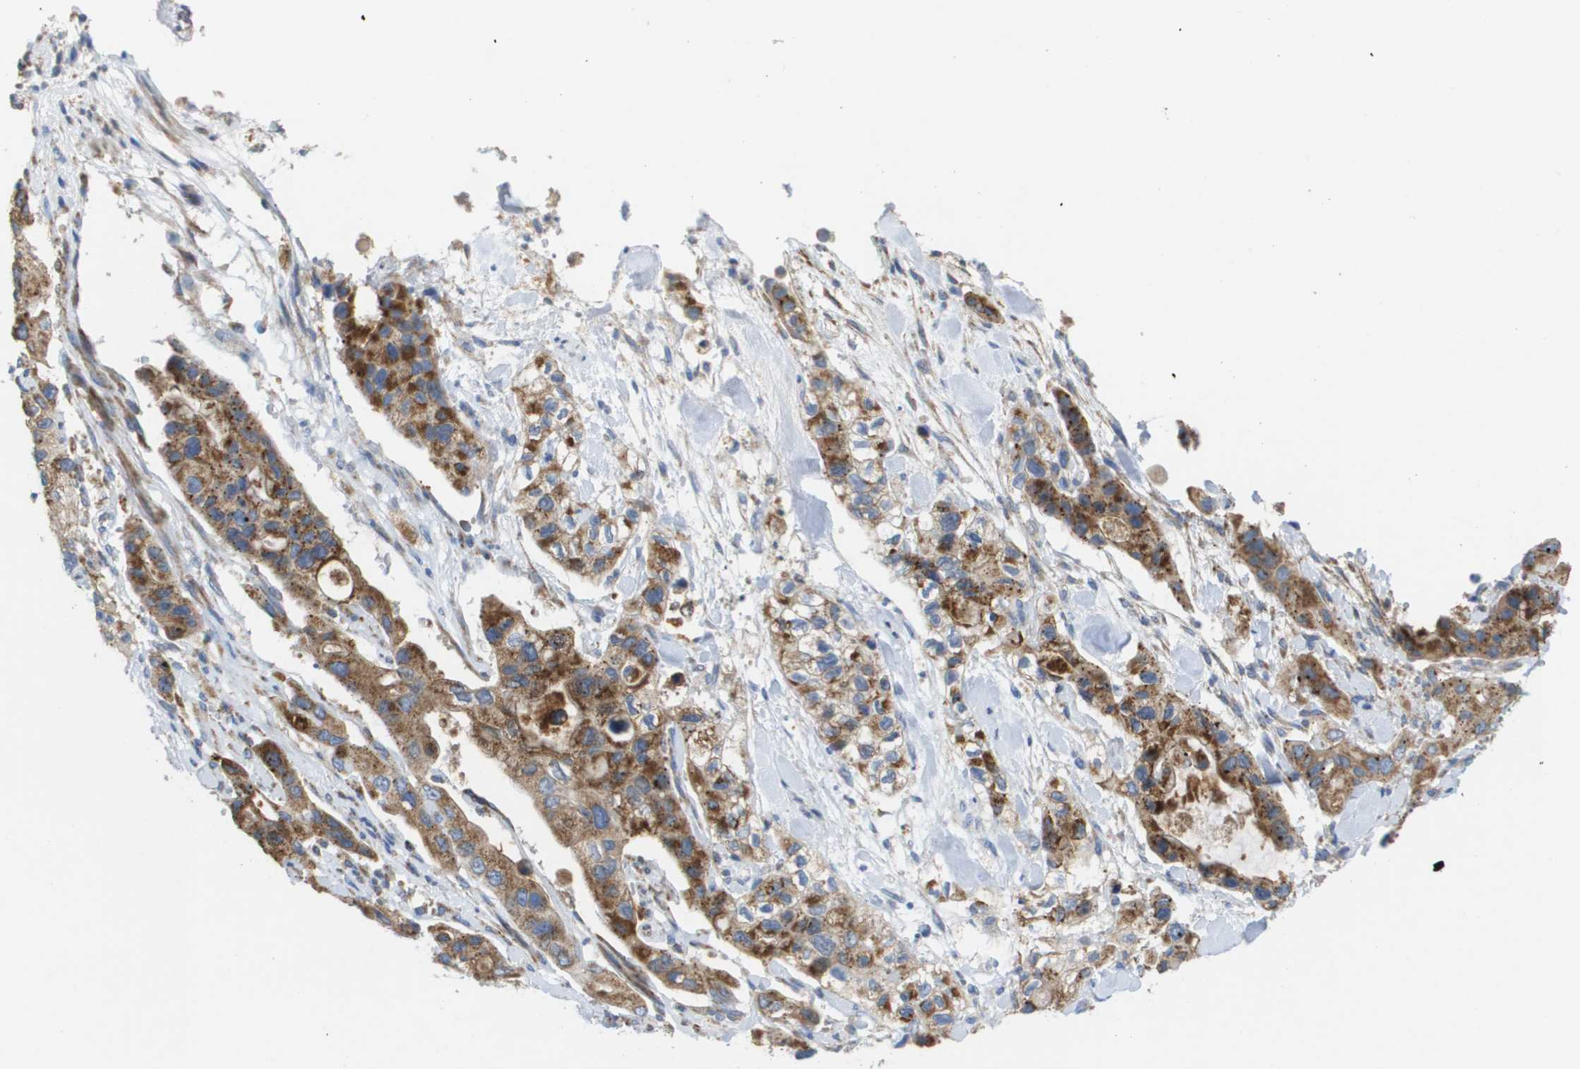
{"staining": {"intensity": "strong", "quantity": ">75%", "location": "cytoplasmic/membranous"}, "tissue": "pancreatic cancer", "cell_type": "Tumor cells", "image_type": "cancer", "snomed": [{"axis": "morphology", "description": "Adenocarcinoma, NOS"}, {"axis": "topography", "description": "Pancreas"}], "caption": "Strong cytoplasmic/membranous protein expression is seen in approximately >75% of tumor cells in pancreatic adenocarcinoma.", "gene": "FIS1", "patient": {"sex": "female", "age": 56}}